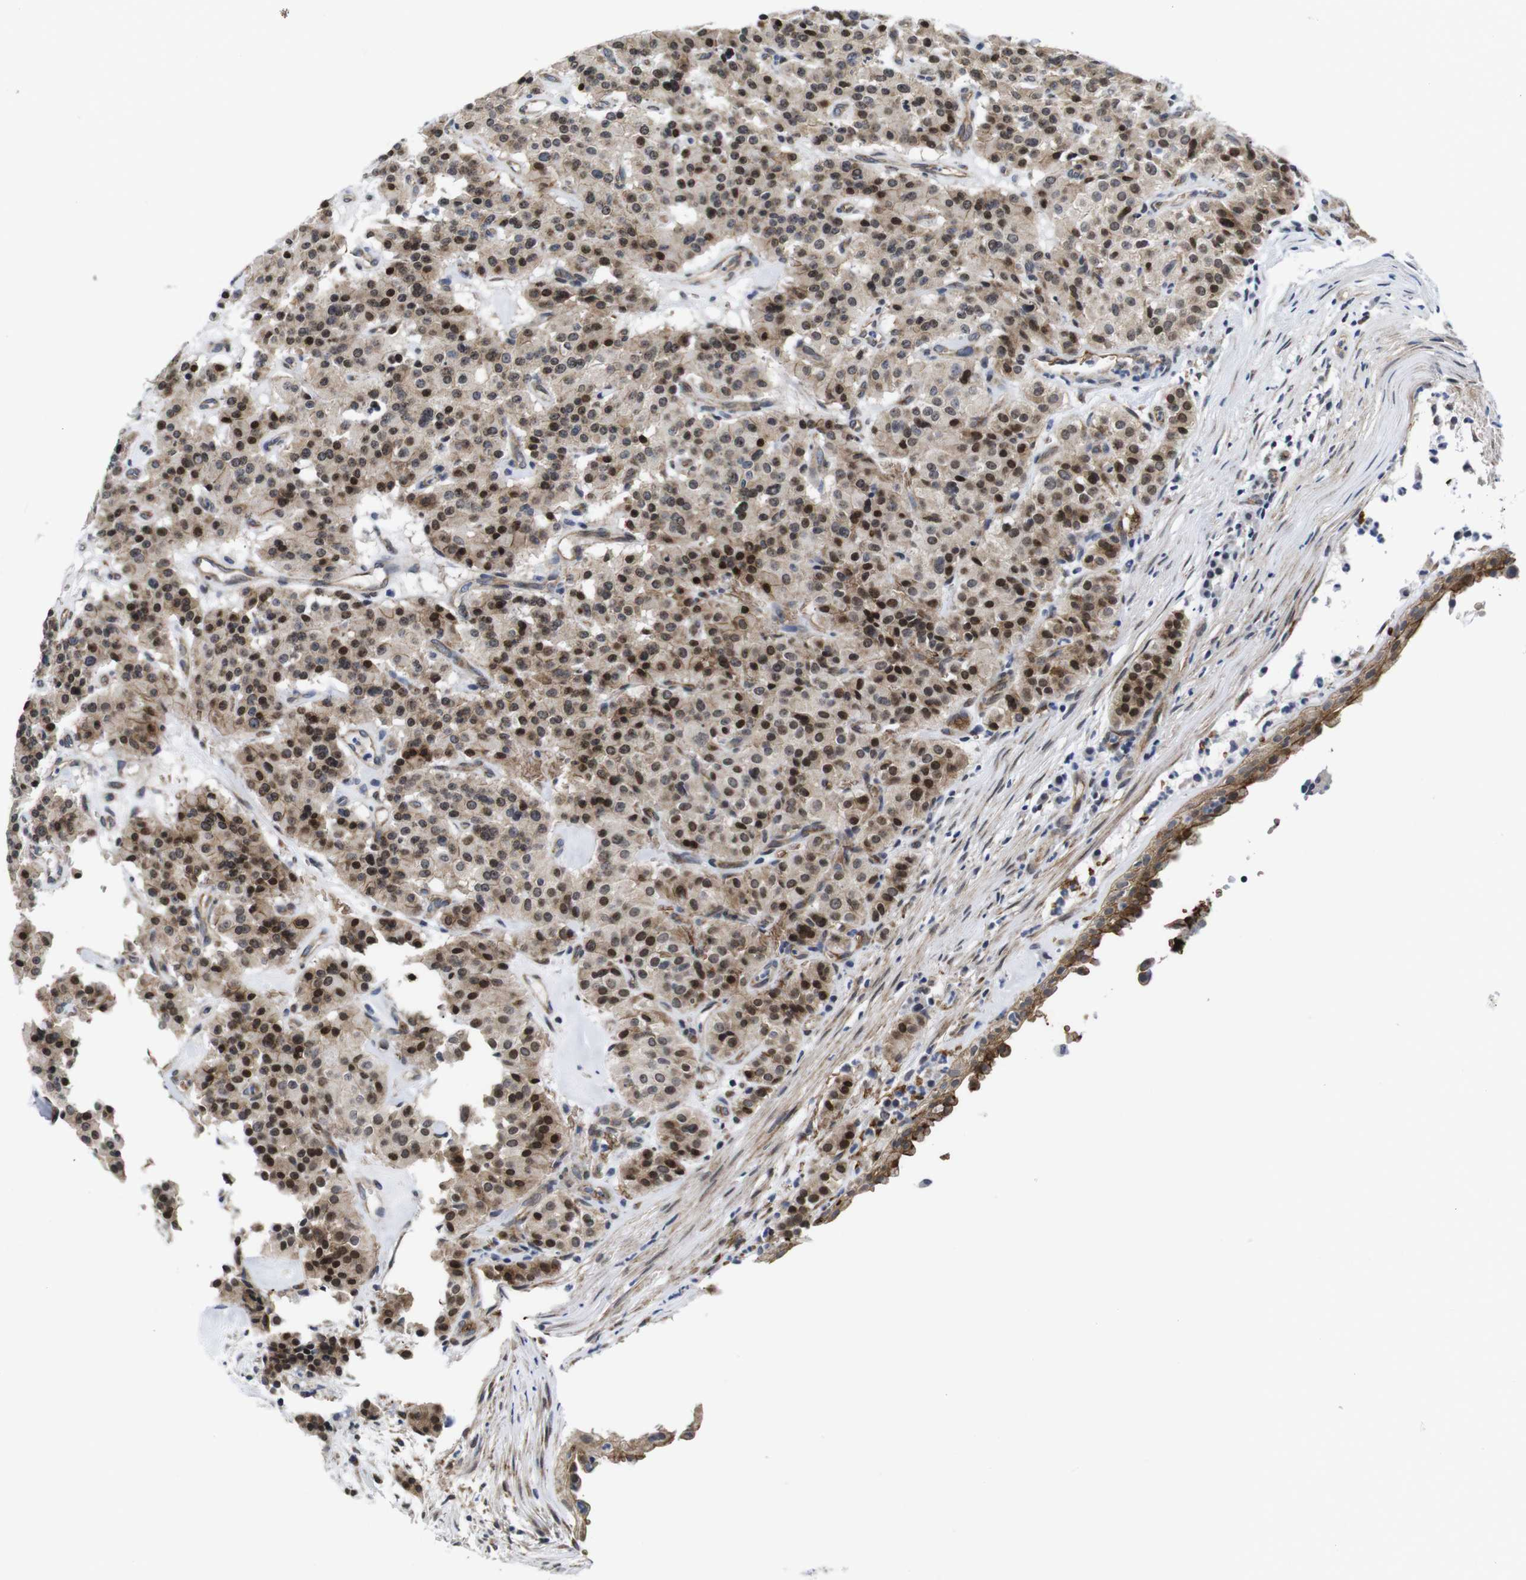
{"staining": {"intensity": "strong", "quantity": ">75%", "location": "cytoplasmic/membranous,nuclear"}, "tissue": "carcinoid", "cell_type": "Tumor cells", "image_type": "cancer", "snomed": [{"axis": "morphology", "description": "Carcinoid, malignant, NOS"}, {"axis": "topography", "description": "Lung"}], "caption": "Carcinoid was stained to show a protein in brown. There is high levels of strong cytoplasmic/membranous and nuclear staining in approximately >75% of tumor cells.", "gene": "SOCS3", "patient": {"sex": "male", "age": 30}}